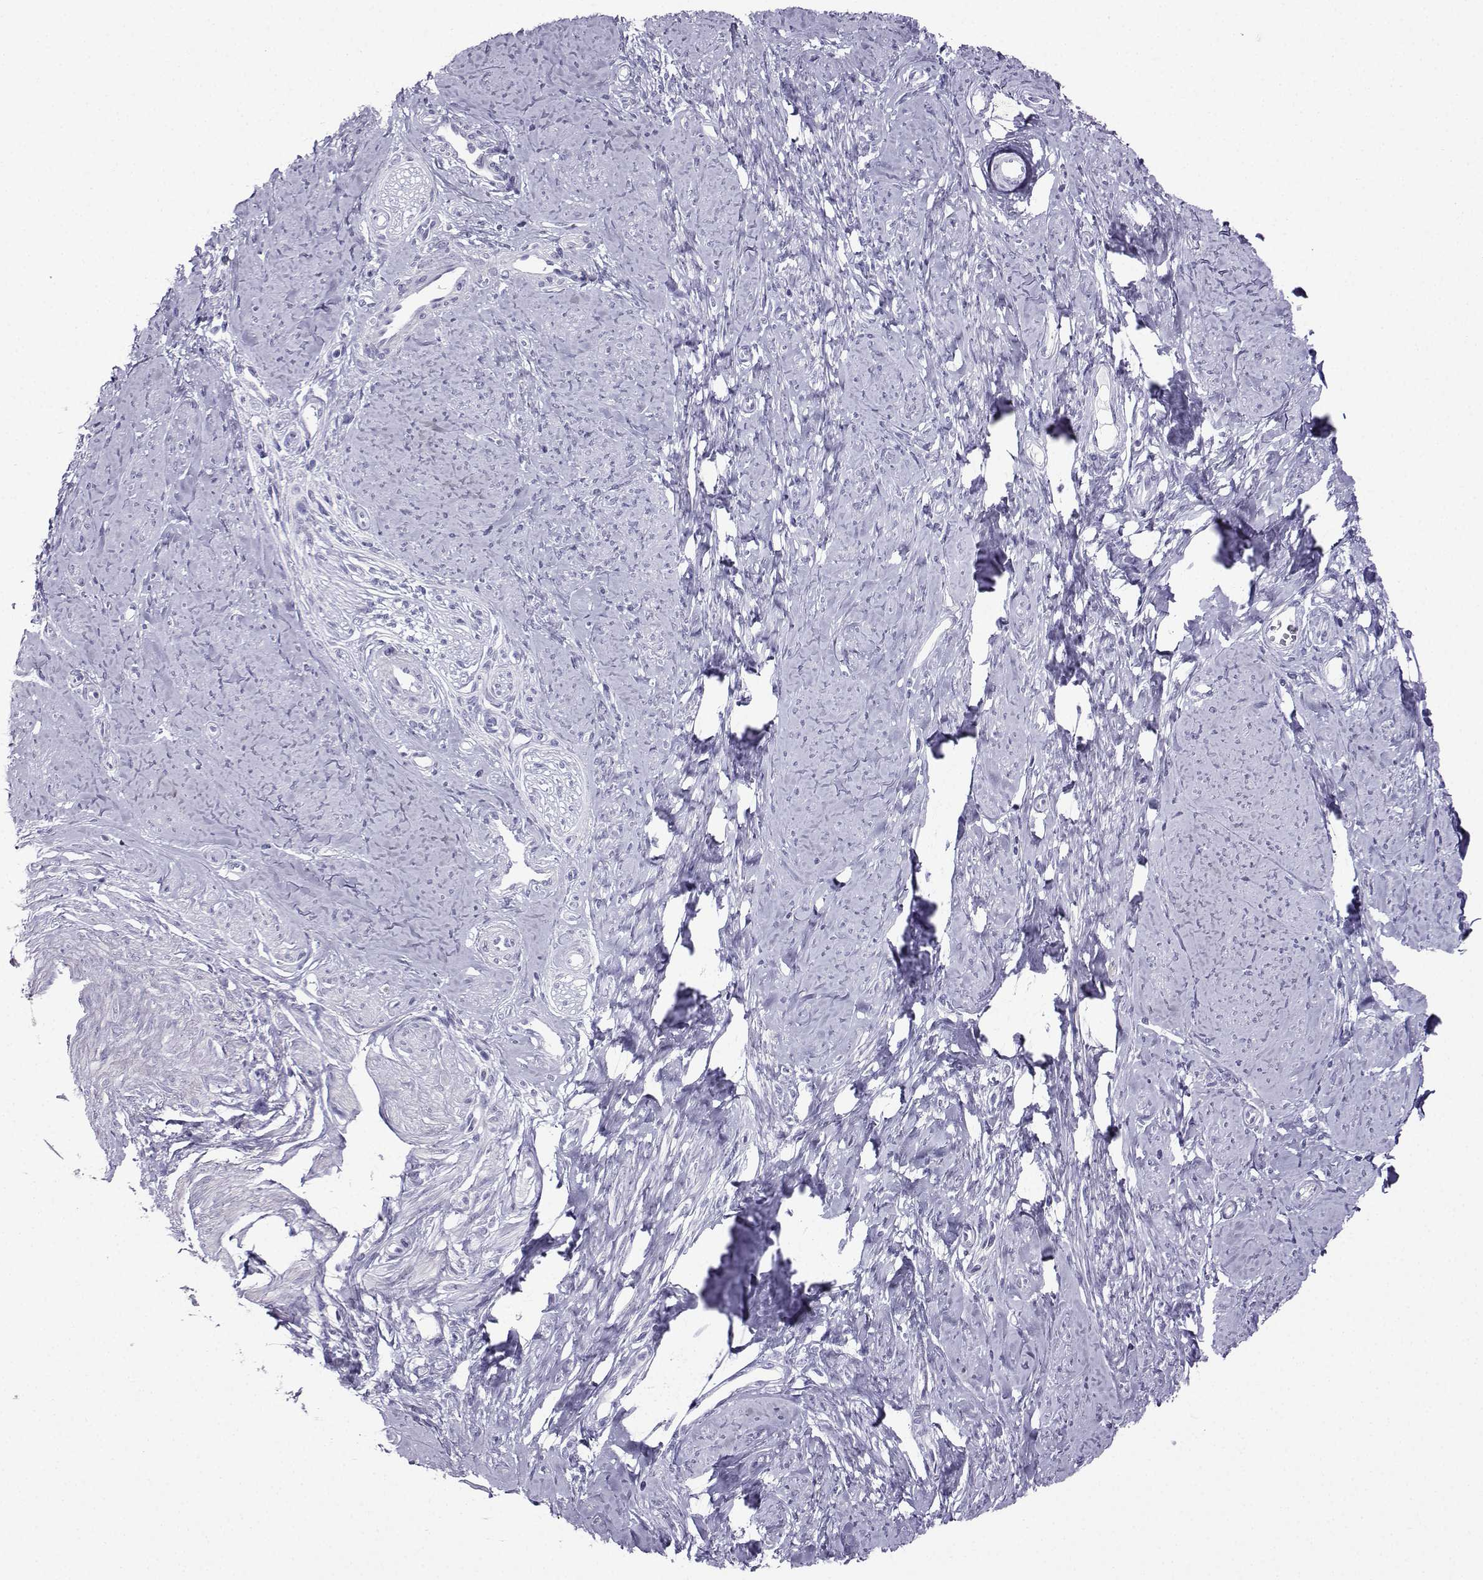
{"staining": {"intensity": "negative", "quantity": "none", "location": "none"}, "tissue": "smooth muscle", "cell_type": "Smooth muscle cells", "image_type": "normal", "snomed": [{"axis": "morphology", "description": "Normal tissue, NOS"}, {"axis": "topography", "description": "Smooth muscle"}], "caption": "Photomicrograph shows no significant protein staining in smooth muscle cells of unremarkable smooth muscle. (DAB (3,3'-diaminobenzidine) immunohistochemistry, high magnification).", "gene": "FBXO24", "patient": {"sex": "female", "age": 48}}